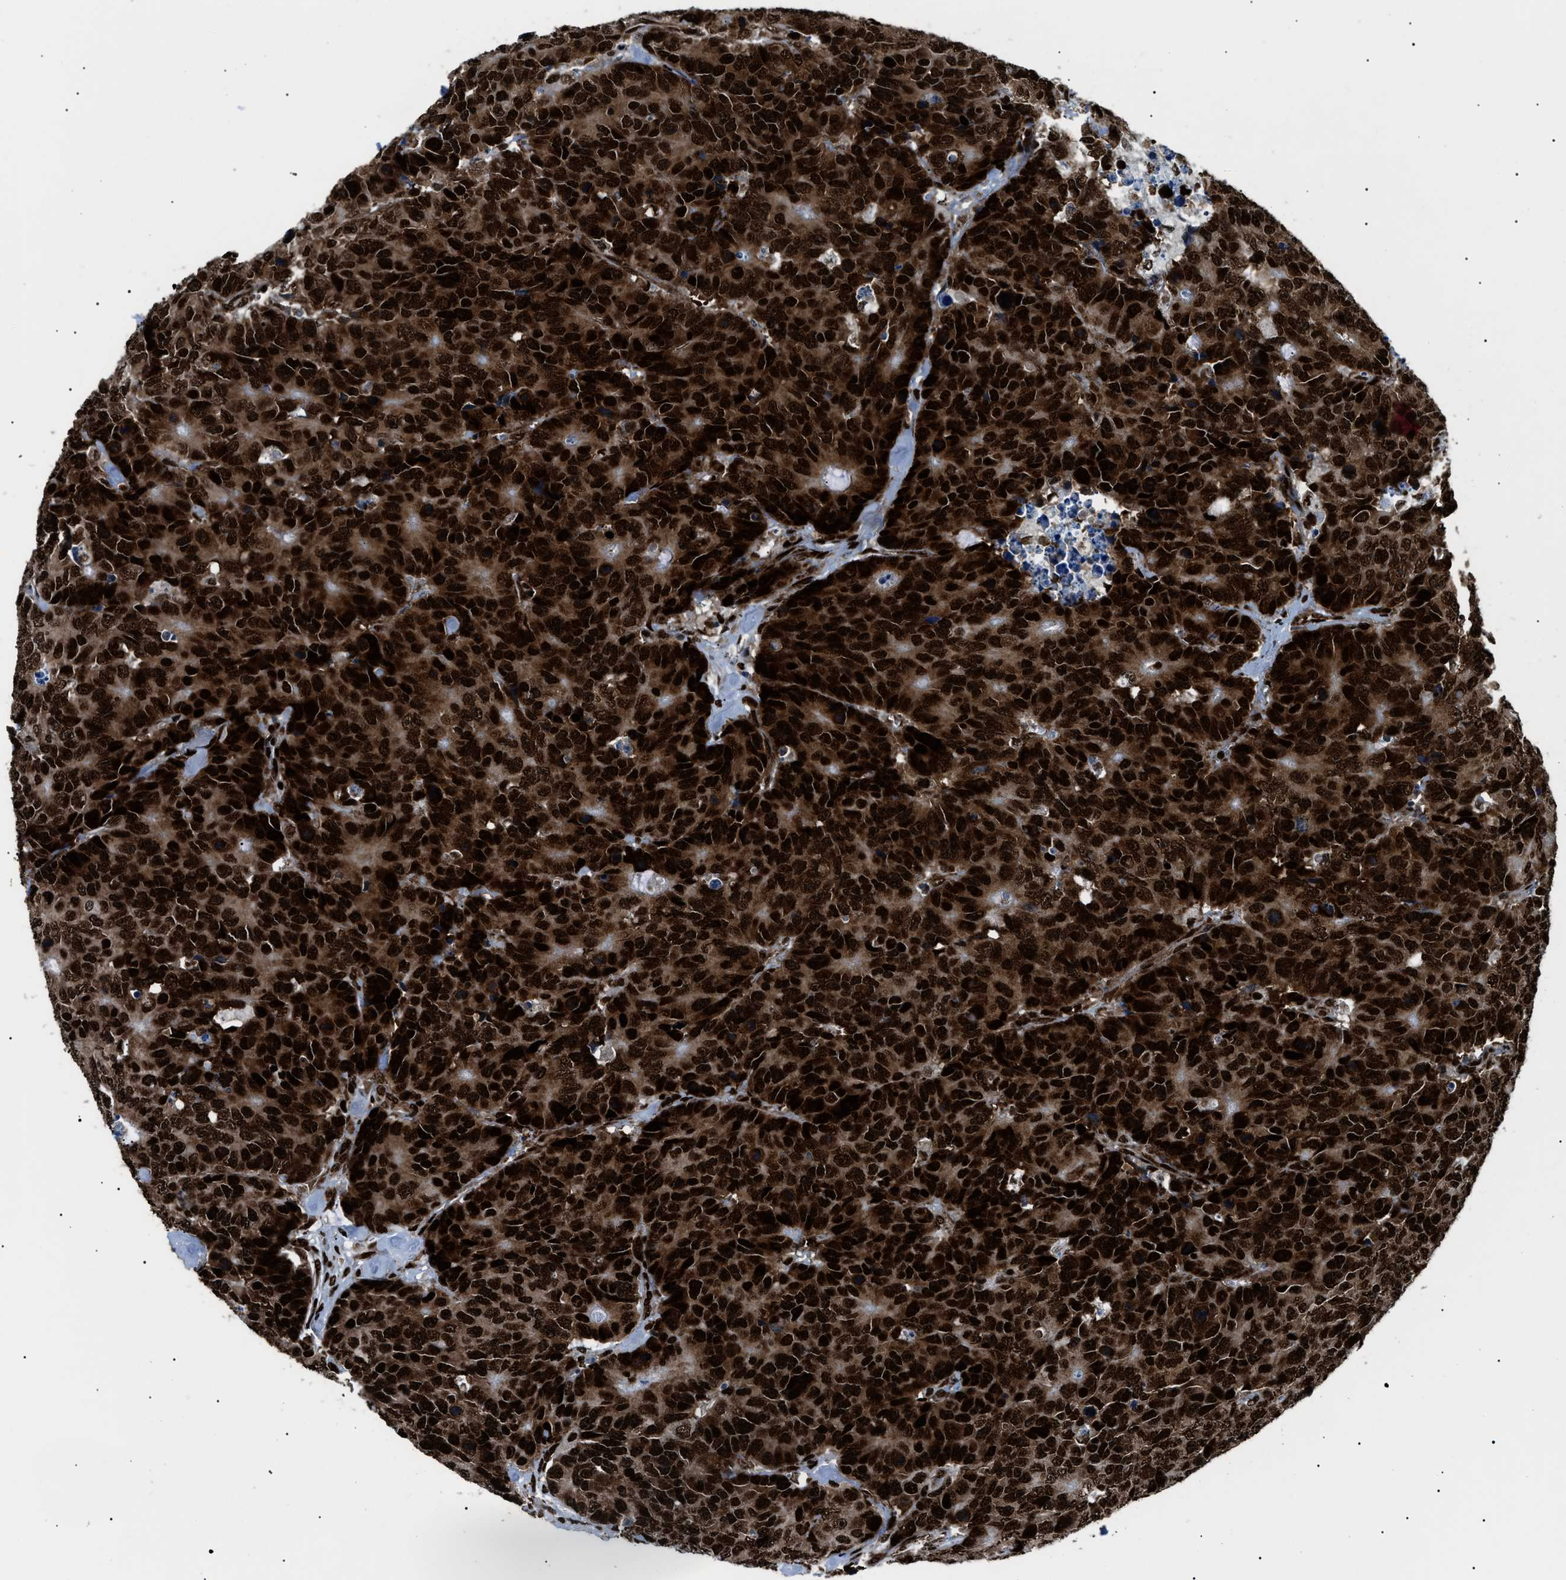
{"staining": {"intensity": "strong", "quantity": ">75%", "location": "cytoplasmic/membranous,nuclear"}, "tissue": "colorectal cancer", "cell_type": "Tumor cells", "image_type": "cancer", "snomed": [{"axis": "morphology", "description": "Adenocarcinoma, NOS"}, {"axis": "topography", "description": "Colon"}], "caption": "Strong cytoplasmic/membranous and nuclear staining for a protein is appreciated in approximately >75% of tumor cells of adenocarcinoma (colorectal) using immunohistochemistry (IHC).", "gene": "HNRNPK", "patient": {"sex": "female", "age": 86}}